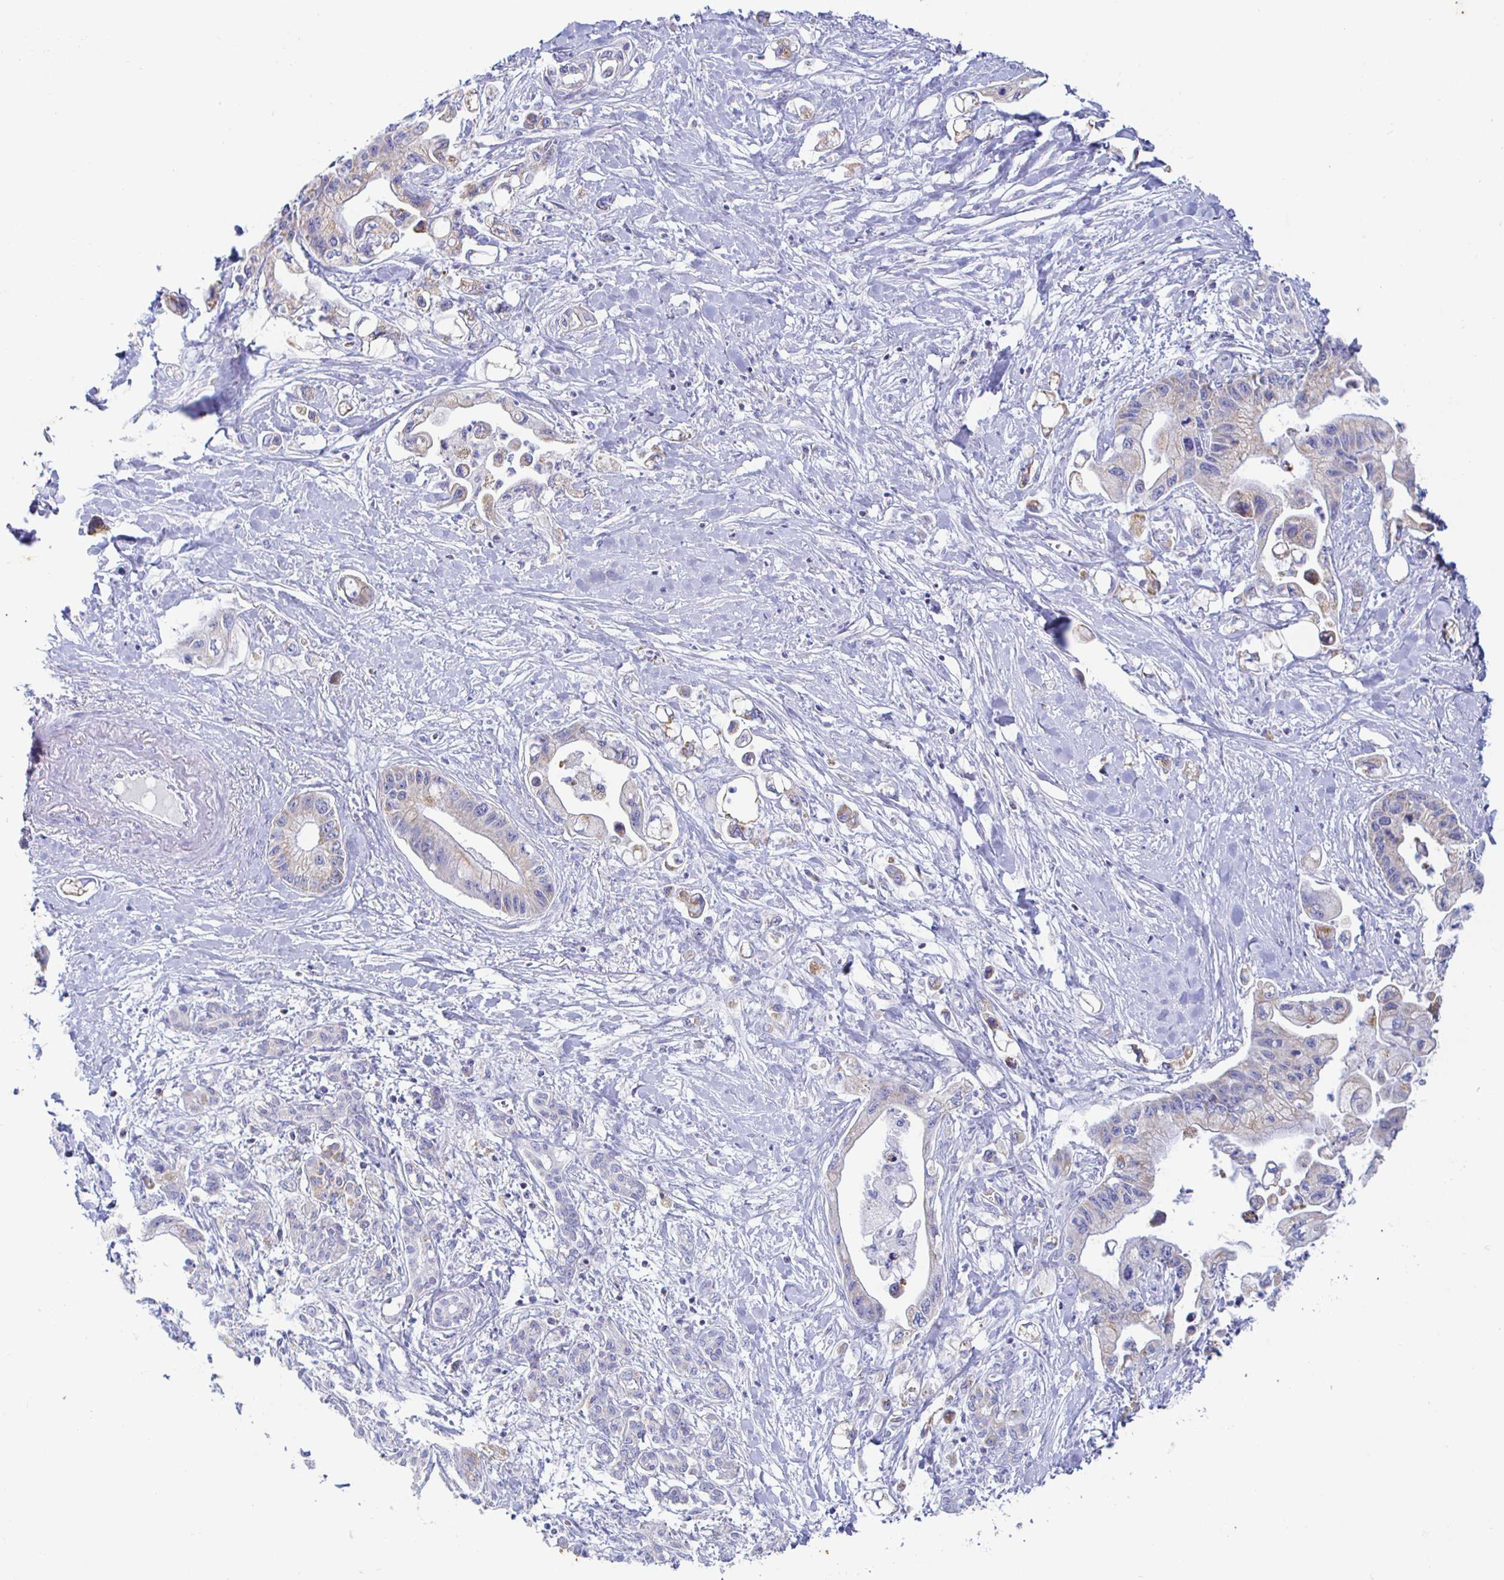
{"staining": {"intensity": "weak", "quantity": "<25%", "location": "cytoplasmic/membranous"}, "tissue": "pancreatic cancer", "cell_type": "Tumor cells", "image_type": "cancer", "snomed": [{"axis": "morphology", "description": "Adenocarcinoma, NOS"}, {"axis": "topography", "description": "Pancreas"}], "caption": "DAB immunohistochemical staining of pancreatic cancer (adenocarcinoma) reveals no significant staining in tumor cells.", "gene": "SYNGR4", "patient": {"sex": "male", "age": 61}}